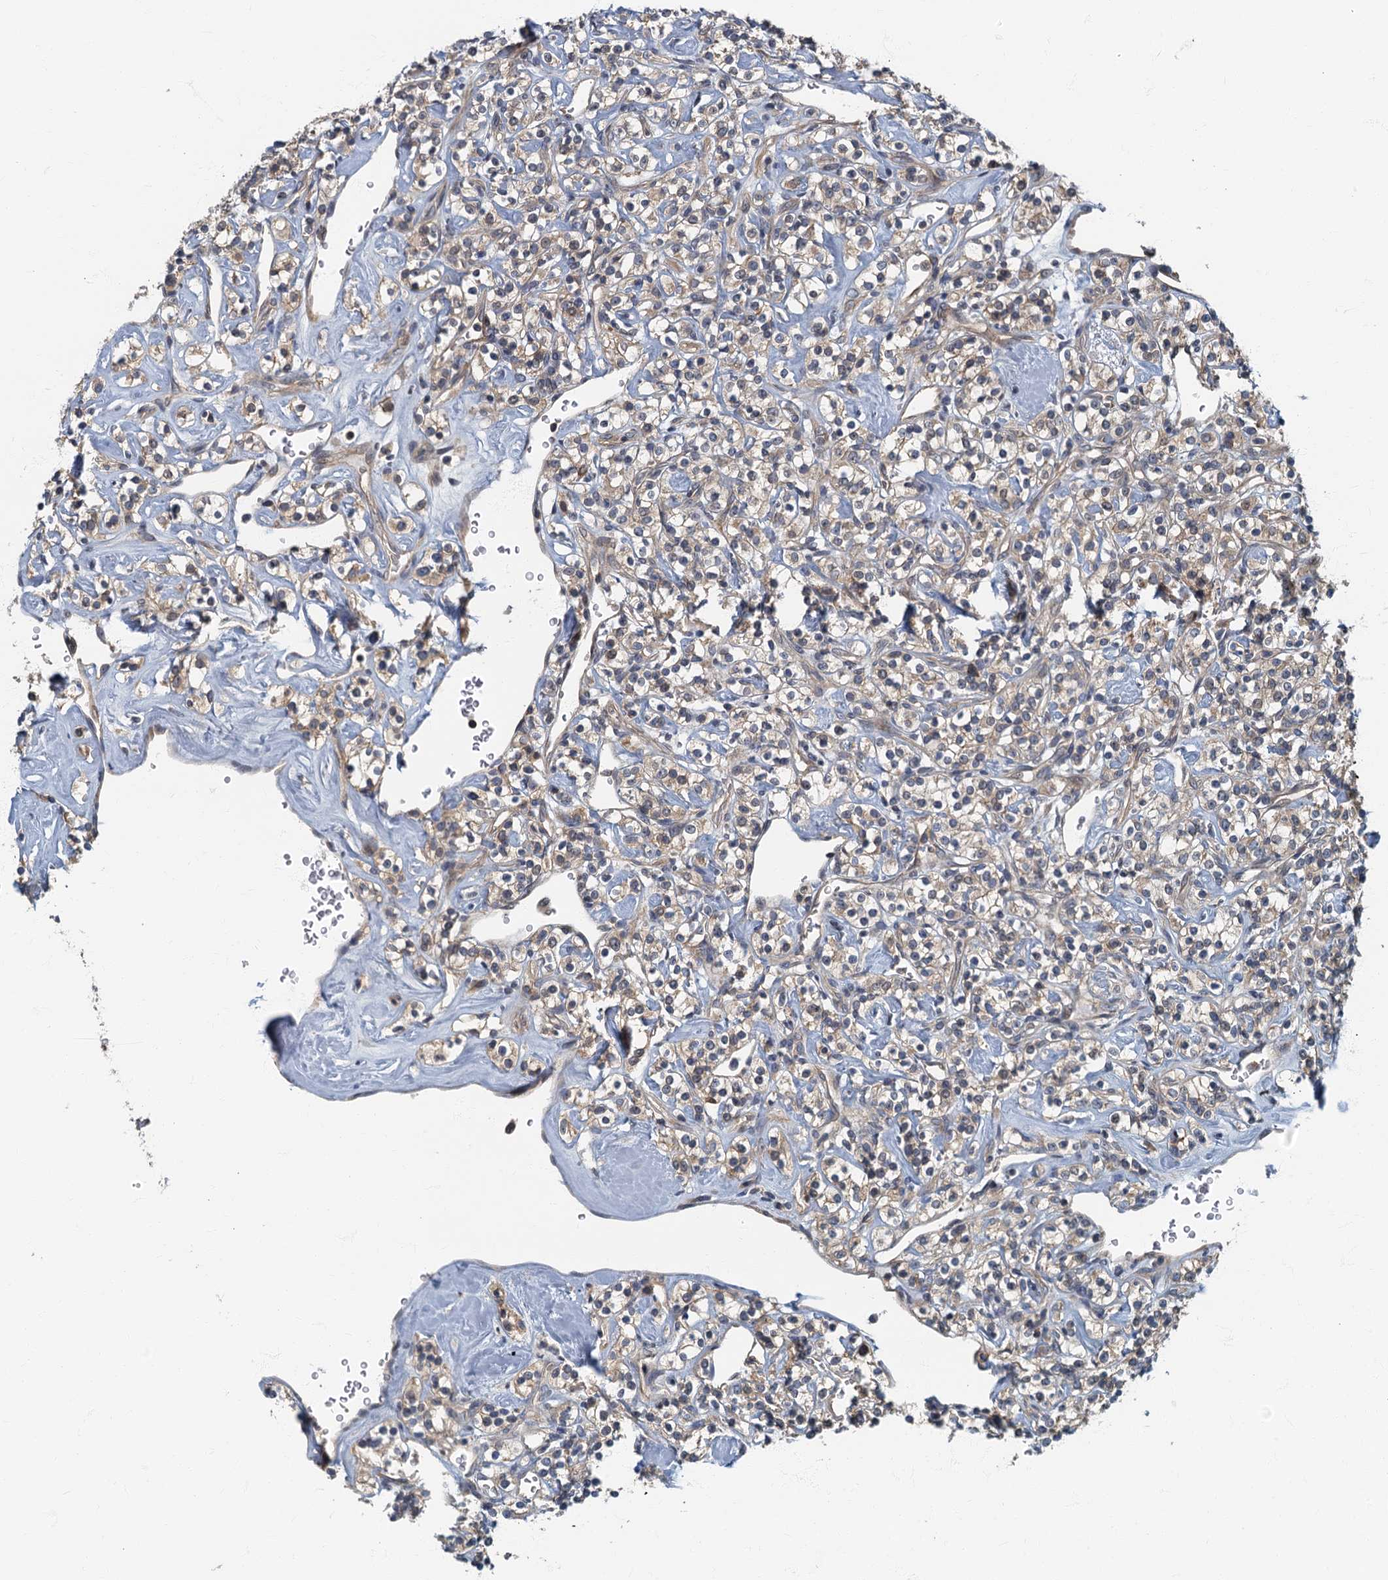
{"staining": {"intensity": "weak", "quantity": ">75%", "location": "cytoplasmic/membranous"}, "tissue": "renal cancer", "cell_type": "Tumor cells", "image_type": "cancer", "snomed": [{"axis": "morphology", "description": "Adenocarcinoma, NOS"}, {"axis": "topography", "description": "Kidney"}], "caption": "Renal cancer stained with DAB (3,3'-diaminobenzidine) IHC demonstrates low levels of weak cytoplasmic/membranous positivity in about >75% of tumor cells.", "gene": "CKAP2L", "patient": {"sex": "male", "age": 77}}